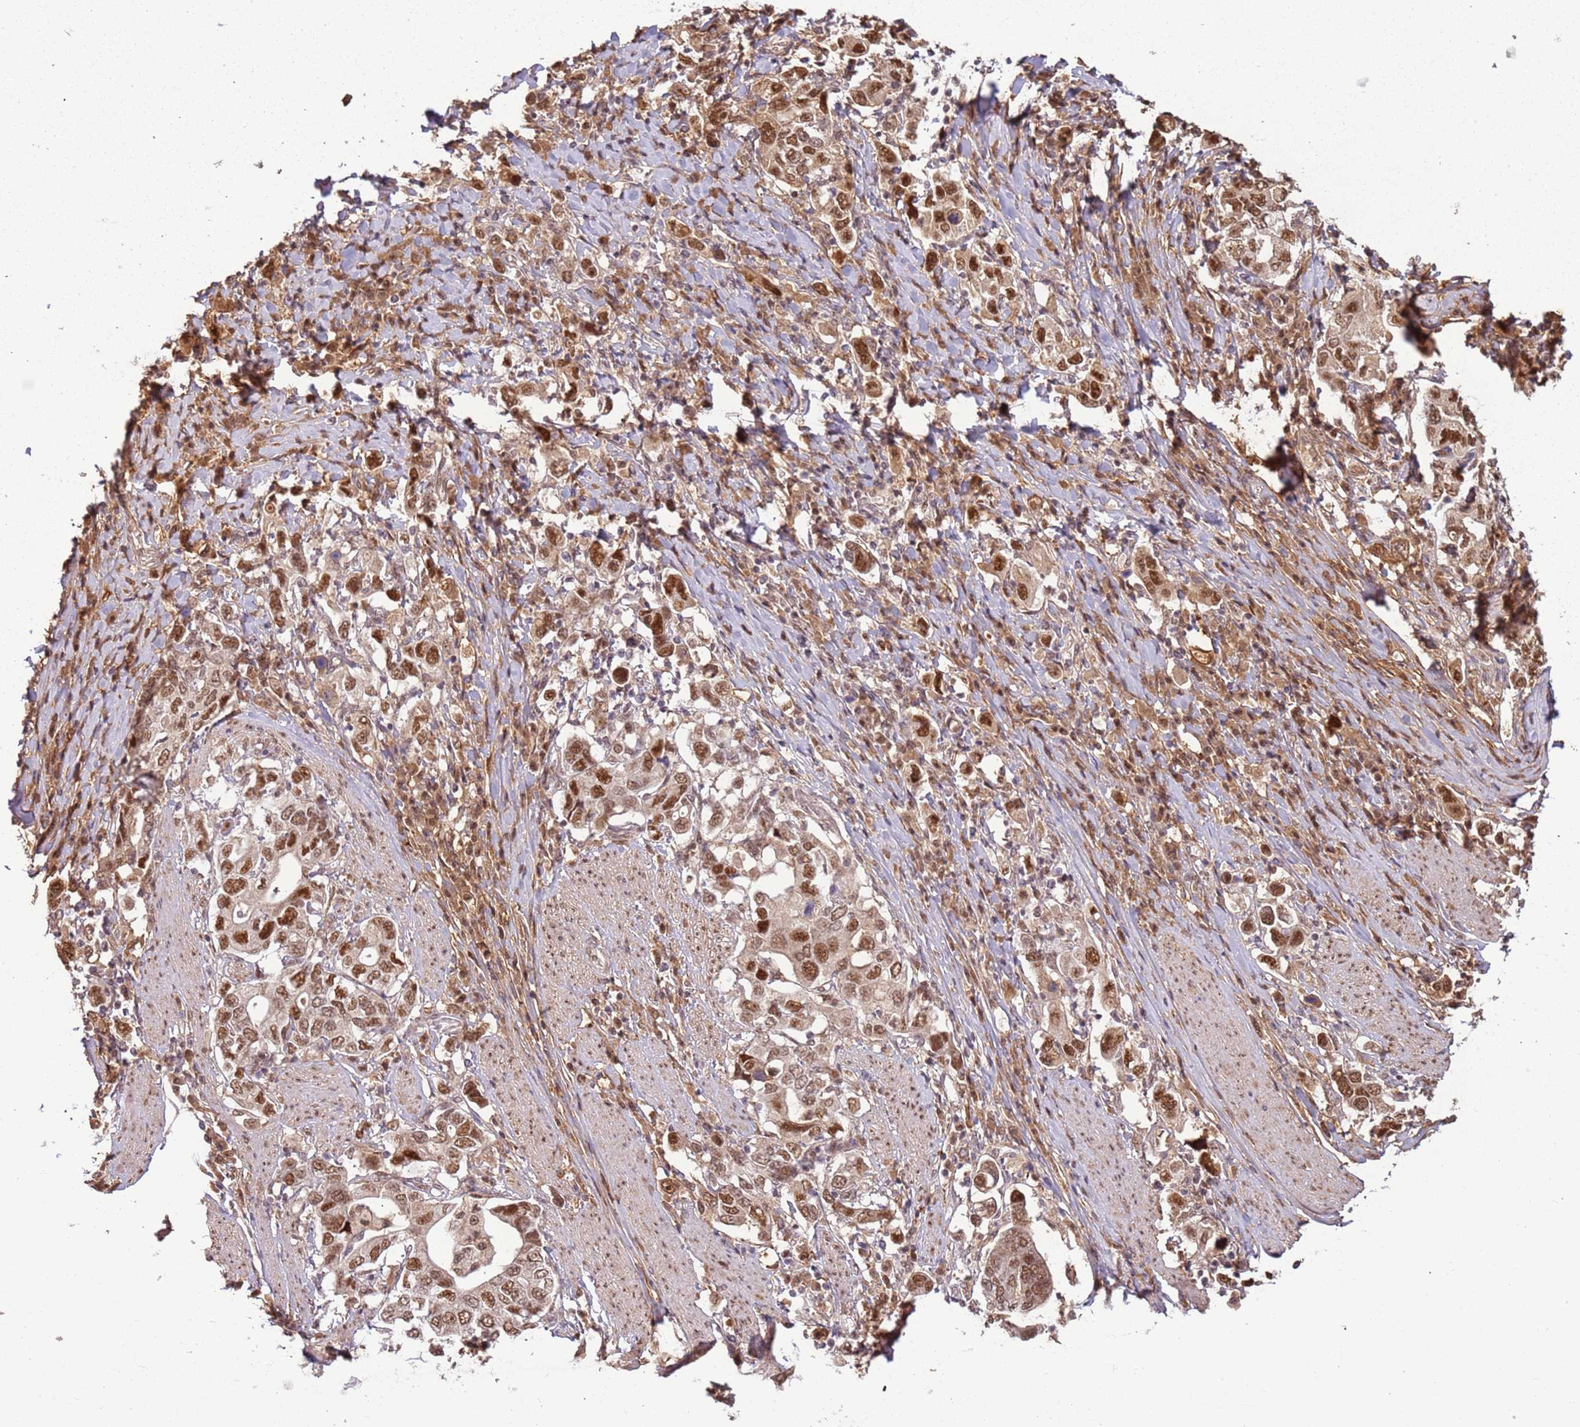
{"staining": {"intensity": "moderate", "quantity": ">75%", "location": "nuclear"}, "tissue": "stomach cancer", "cell_type": "Tumor cells", "image_type": "cancer", "snomed": [{"axis": "morphology", "description": "Adenocarcinoma, NOS"}, {"axis": "topography", "description": "Stomach, upper"}, {"axis": "topography", "description": "Stomach"}], "caption": "A medium amount of moderate nuclear staining is present in approximately >75% of tumor cells in stomach adenocarcinoma tissue. (Stains: DAB in brown, nuclei in blue, Microscopy: brightfield microscopy at high magnification).", "gene": "POLR3H", "patient": {"sex": "male", "age": 62}}